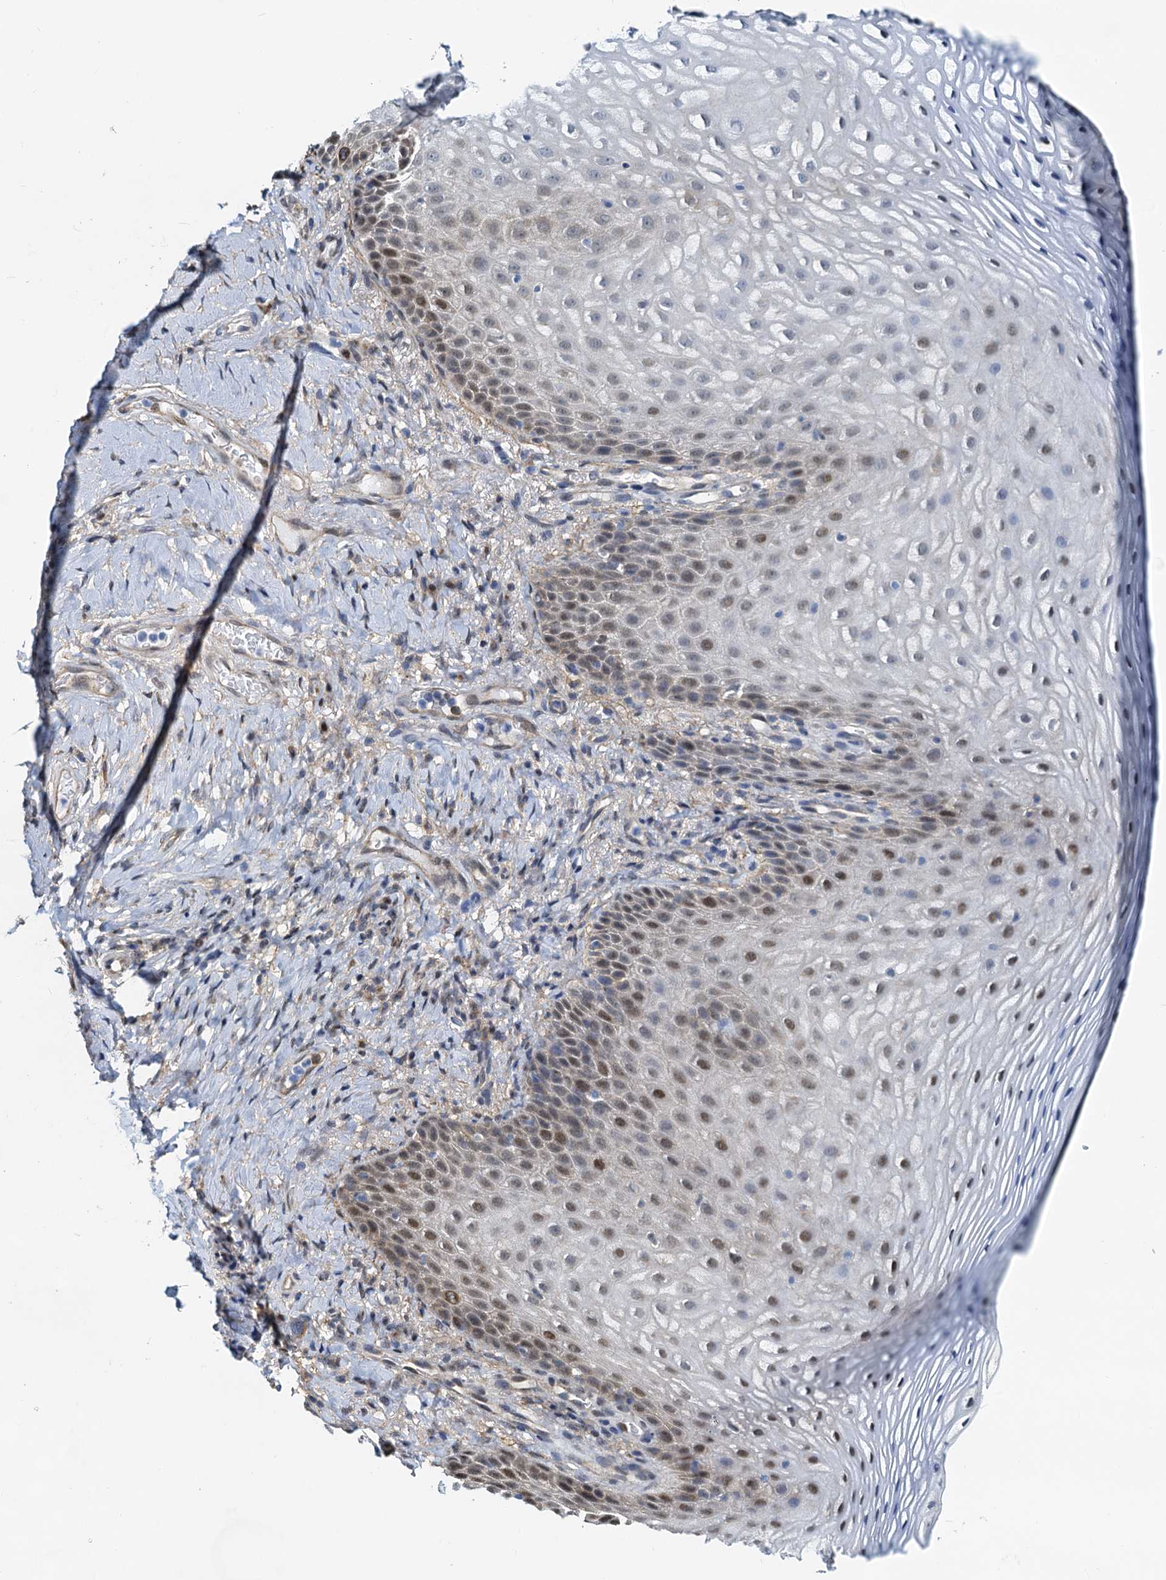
{"staining": {"intensity": "moderate", "quantity": "<25%", "location": "nuclear"}, "tissue": "vagina", "cell_type": "Squamous epithelial cells", "image_type": "normal", "snomed": [{"axis": "morphology", "description": "Normal tissue, NOS"}, {"axis": "topography", "description": "Vagina"}], "caption": "An image of vagina stained for a protein demonstrates moderate nuclear brown staining in squamous epithelial cells.", "gene": "PTGES3", "patient": {"sex": "female", "age": 60}}